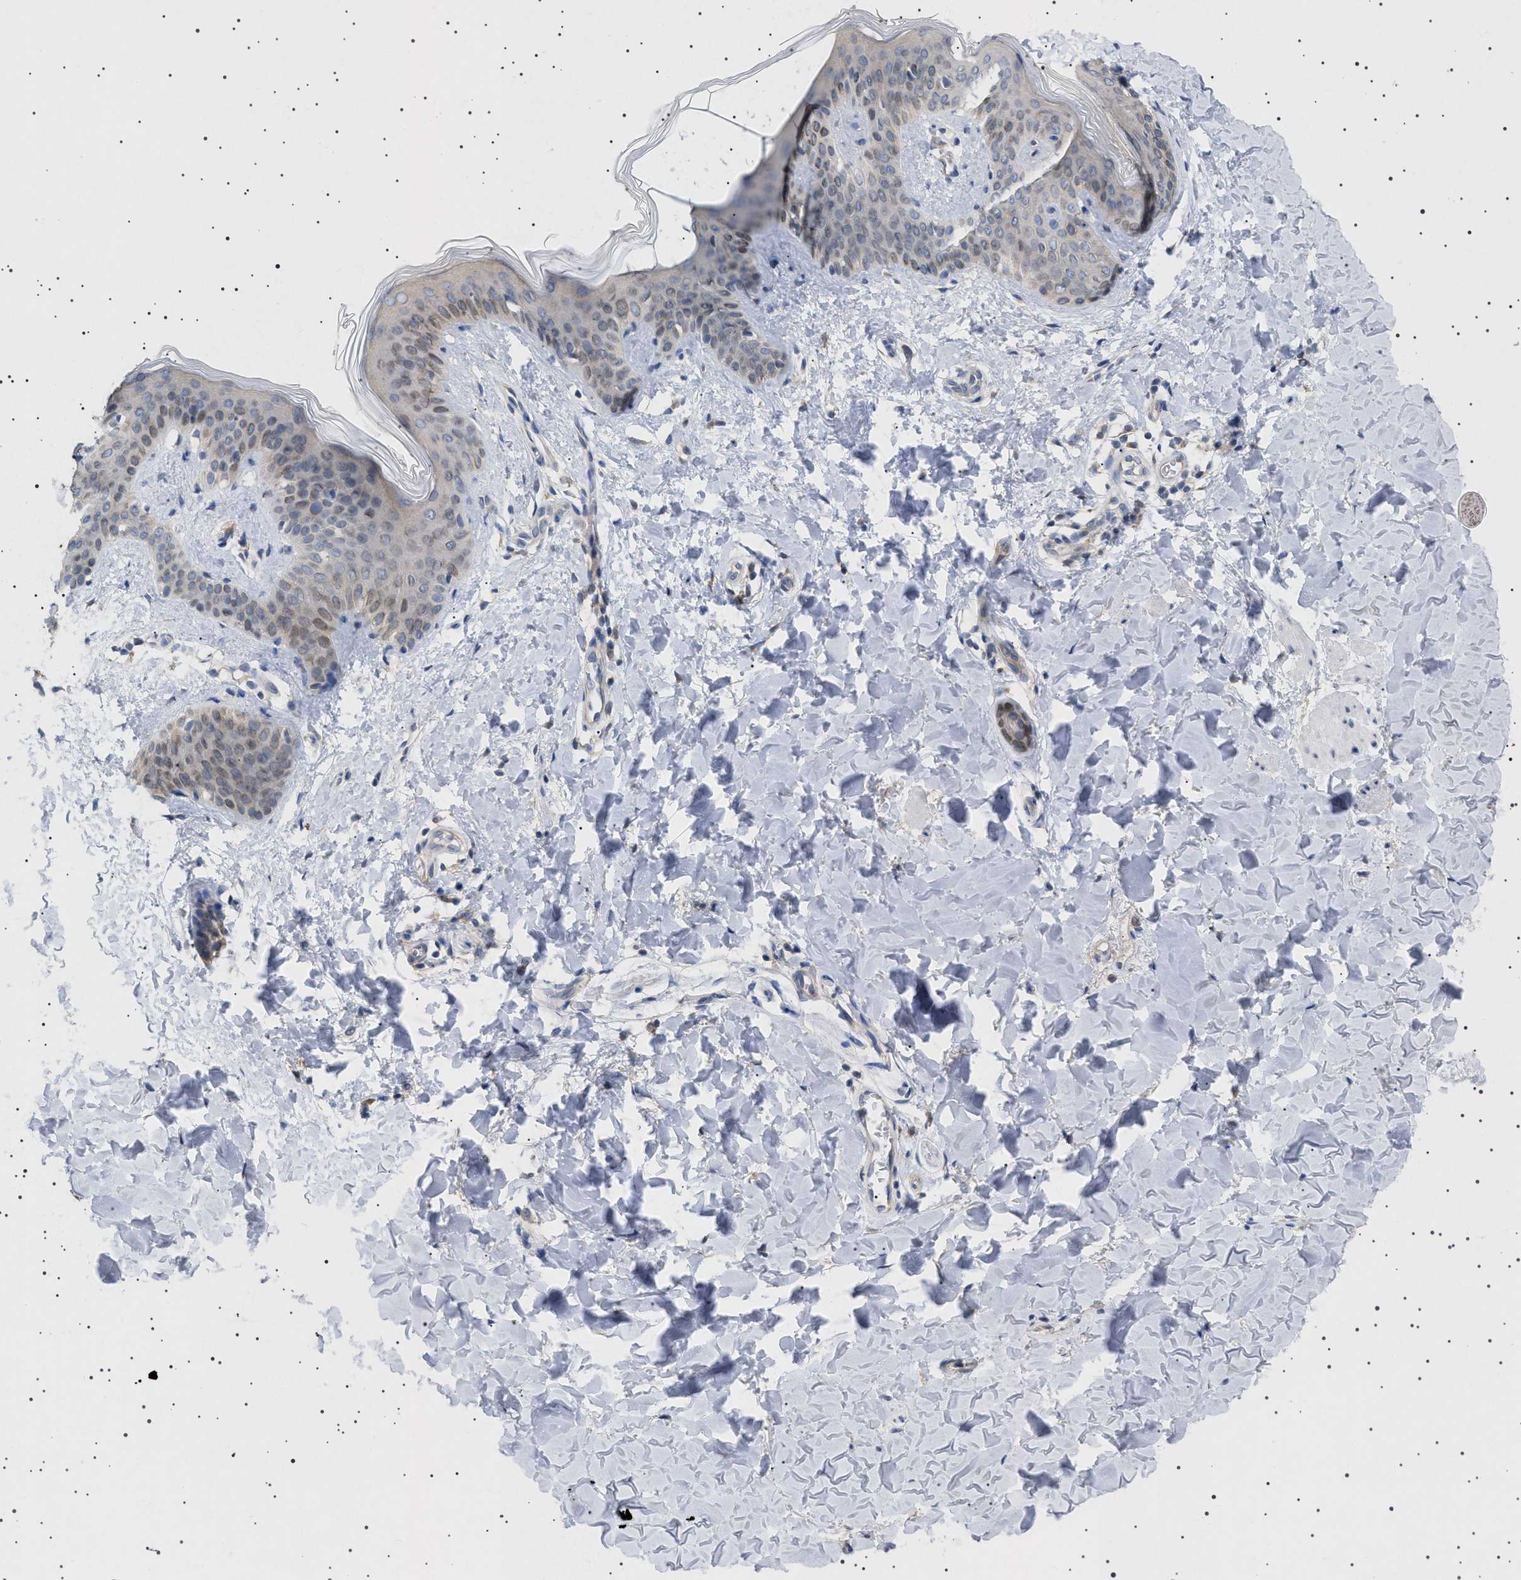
{"staining": {"intensity": "negative", "quantity": "none", "location": "none"}, "tissue": "skin", "cell_type": "Fibroblasts", "image_type": "normal", "snomed": [{"axis": "morphology", "description": "Normal tissue, NOS"}, {"axis": "topography", "description": "Skin"}], "caption": "The image demonstrates no significant positivity in fibroblasts of skin.", "gene": "NUP93", "patient": {"sex": "female", "age": 17}}